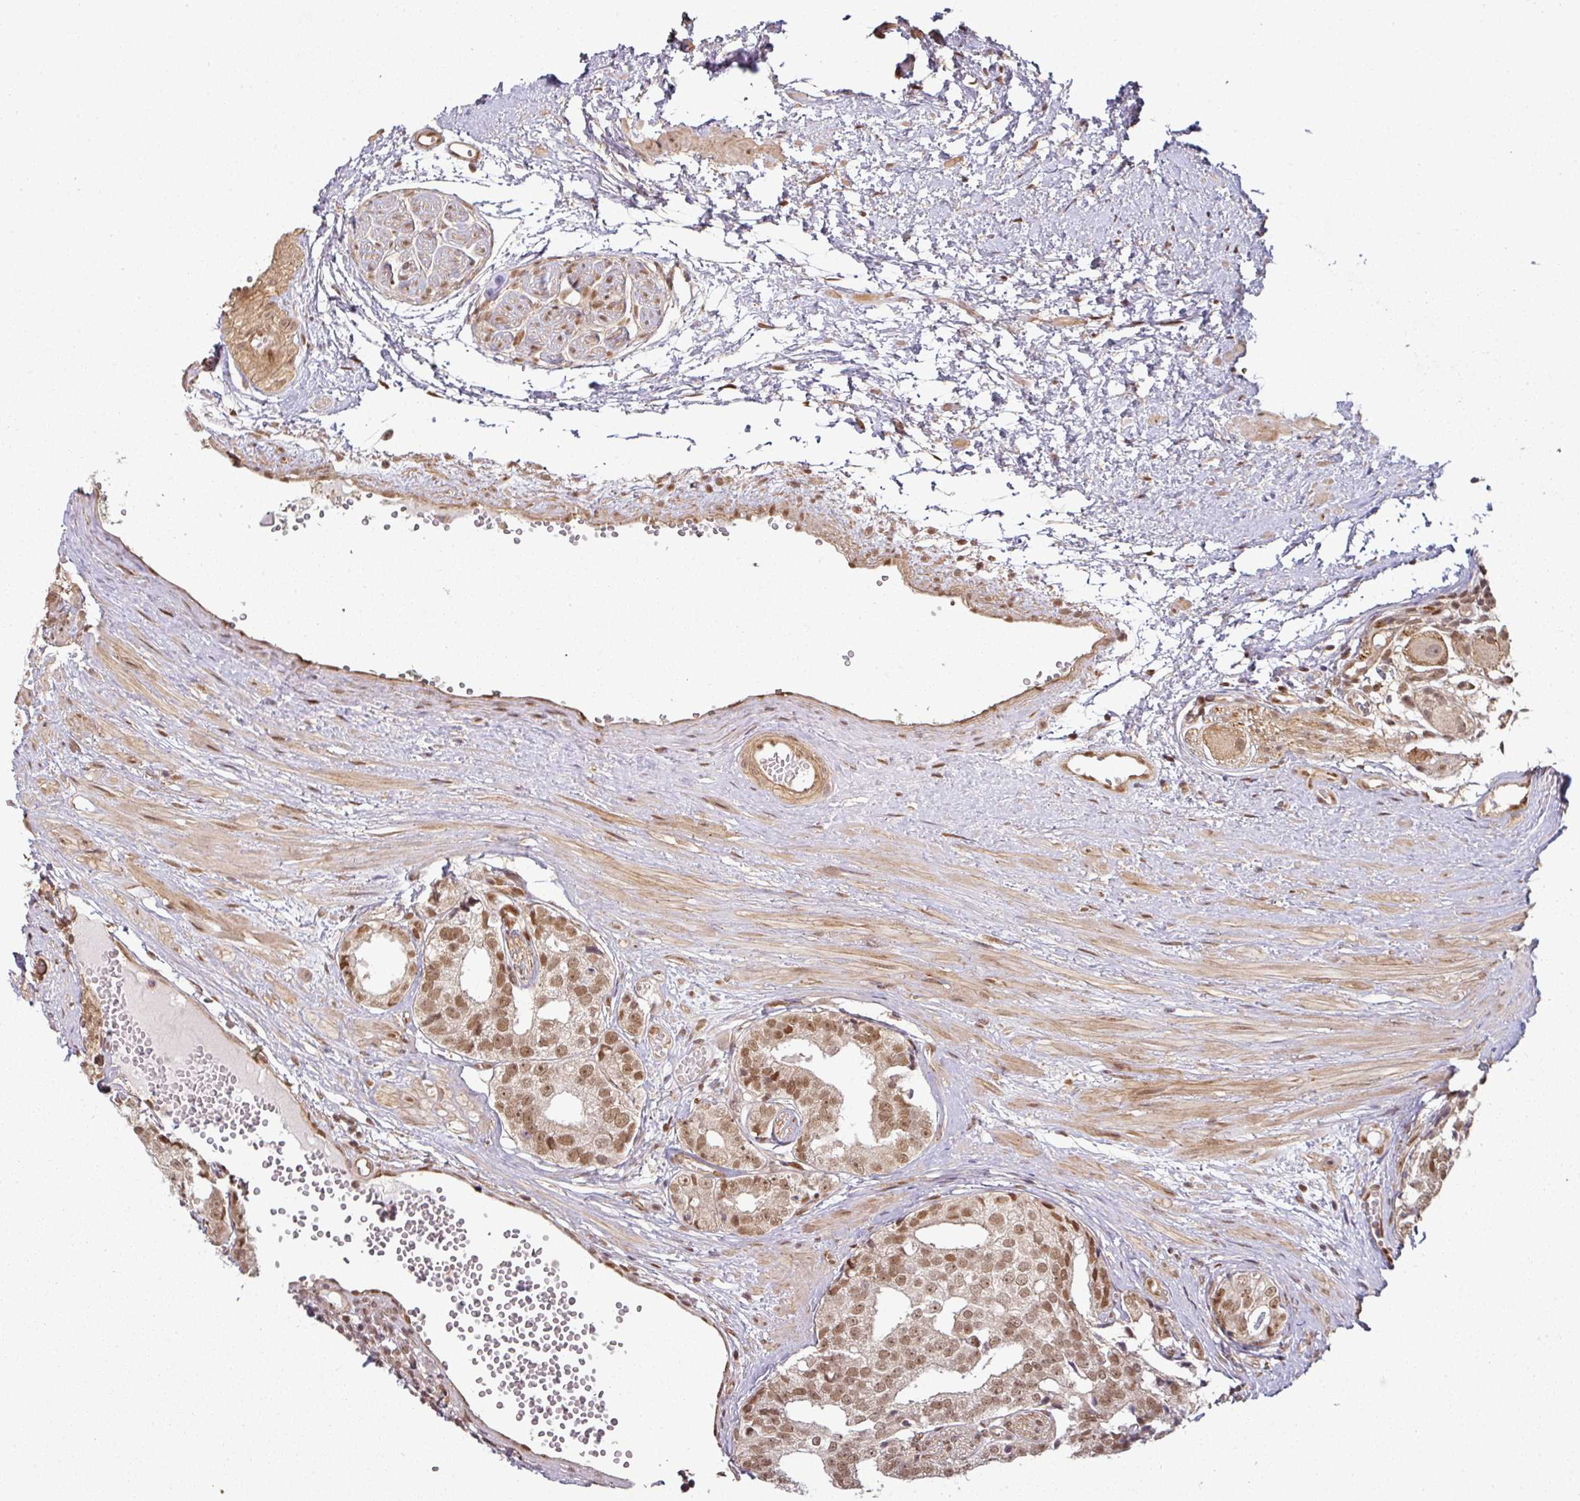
{"staining": {"intensity": "moderate", "quantity": ">75%", "location": "nuclear"}, "tissue": "prostate cancer", "cell_type": "Tumor cells", "image_type": "cancer", "snomed": [{"axis": "morphology", "description": "Adenocarcinoma, High grade"}, {"axis": "topography", "description": "Prostate"}], "caption": "High-magnification brightfield microscopy of prostate adenocarcinoma (high-grade) stained with DAB (brown) and counterstained with hematoxylin (blue). tumor cells exhibit moderate nuclear staining is identified in about>75% of cells.", "gene": "SIK3", "patient": {"sex": "male", "age": 71}}